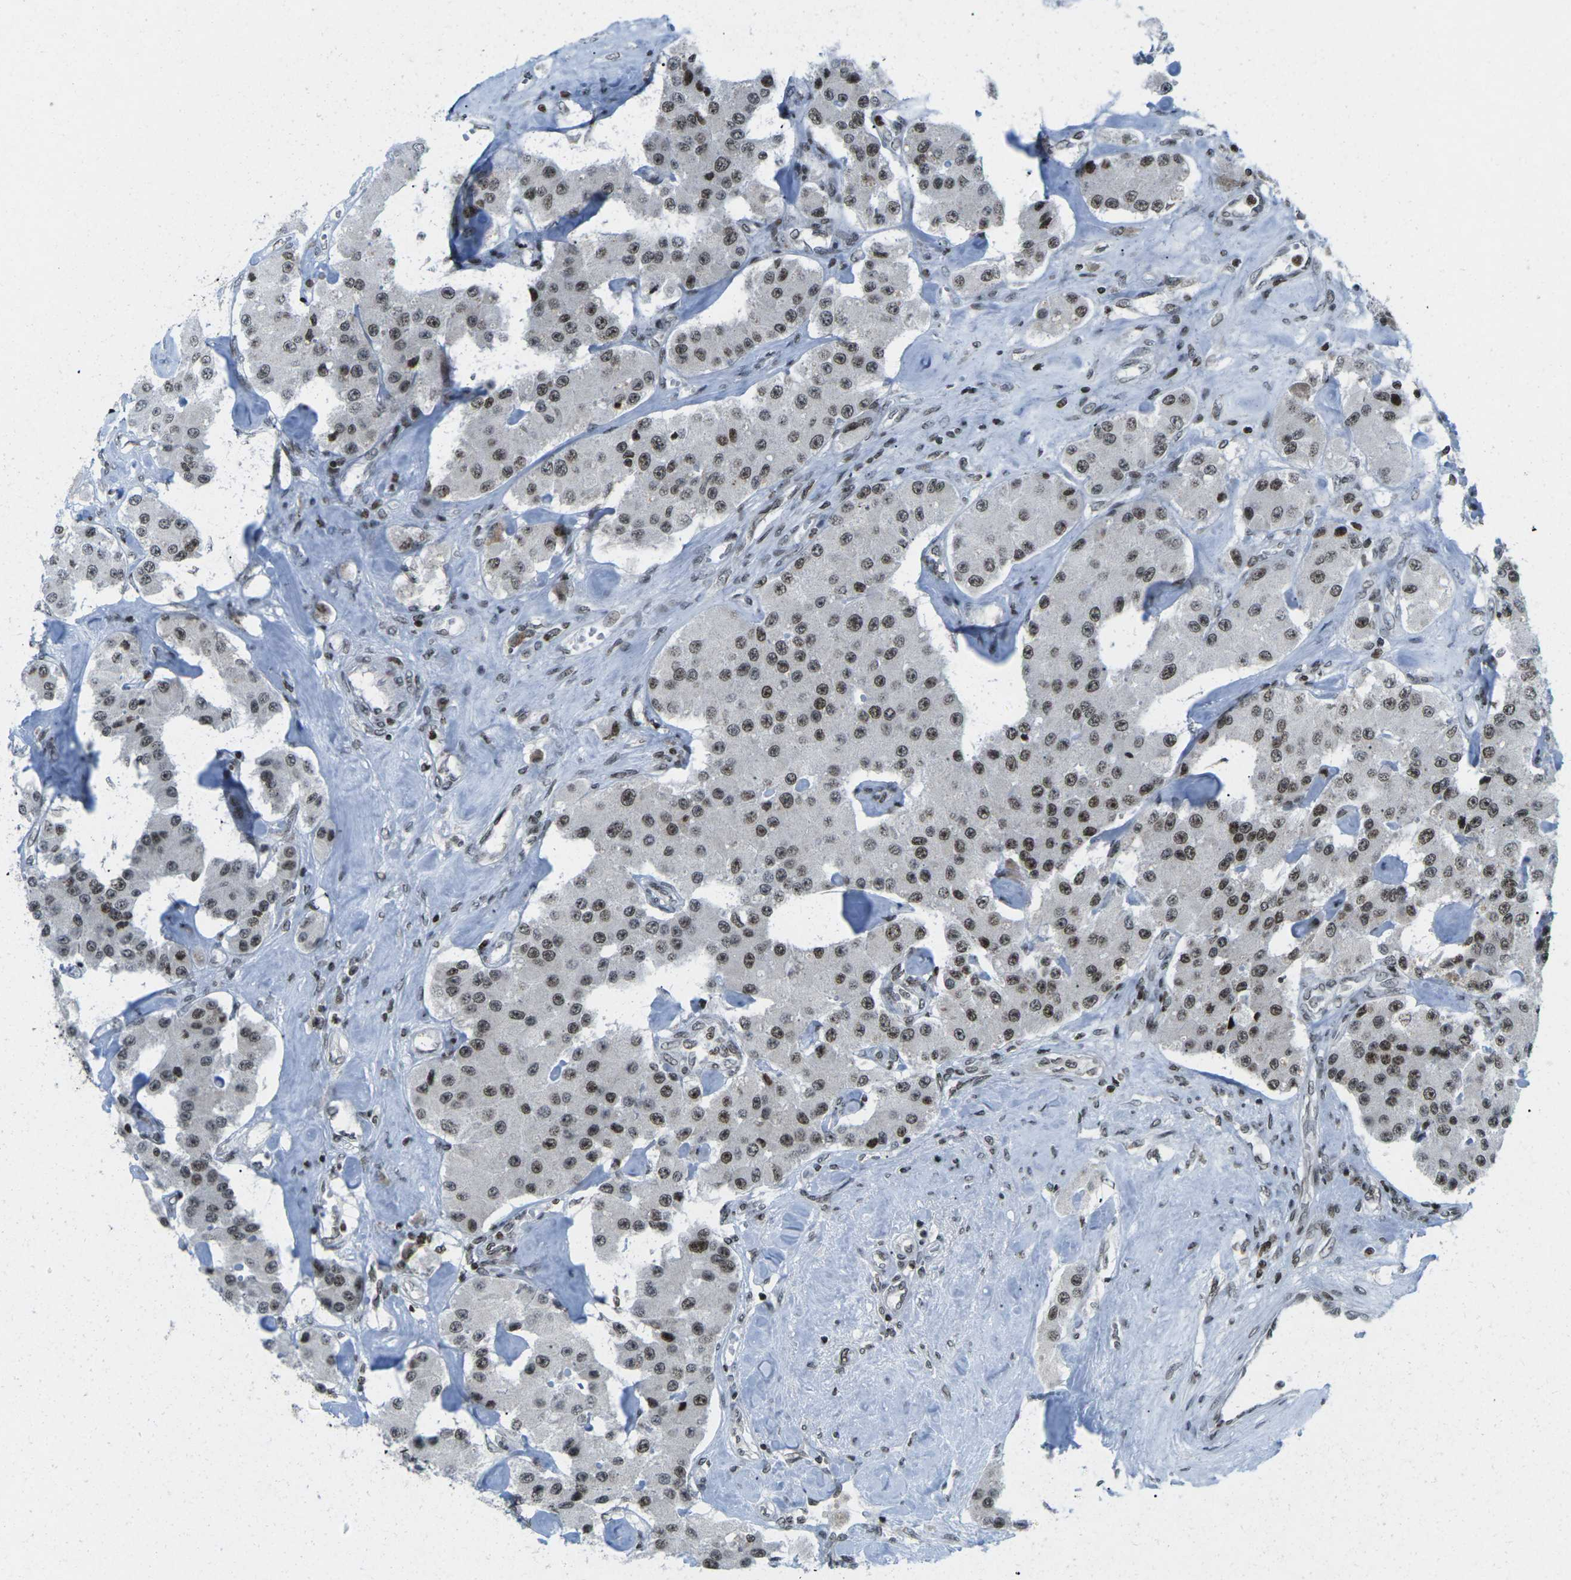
{"staining": {"intensity": "moderate", "quantity": ">75%", "location": "nuclear"}, "tissue": "carcinoid", "cell_type": "Tumor cells", "image_type": "cancer", "snomed": [{"axis": "morphology", "description": "Carcinoid, malignant, NOS"}, {"axis": "topography", "description": "Pancreas"}], "caption": "Protein staining shows moderate nuclear expression in approximately >75% of tumor cells in carcinoid (malignant). (DAB IHC with brightfield microscopy, high magnification).", "gene": "EME1", "patient": {"sex": "male", "age": 41}}